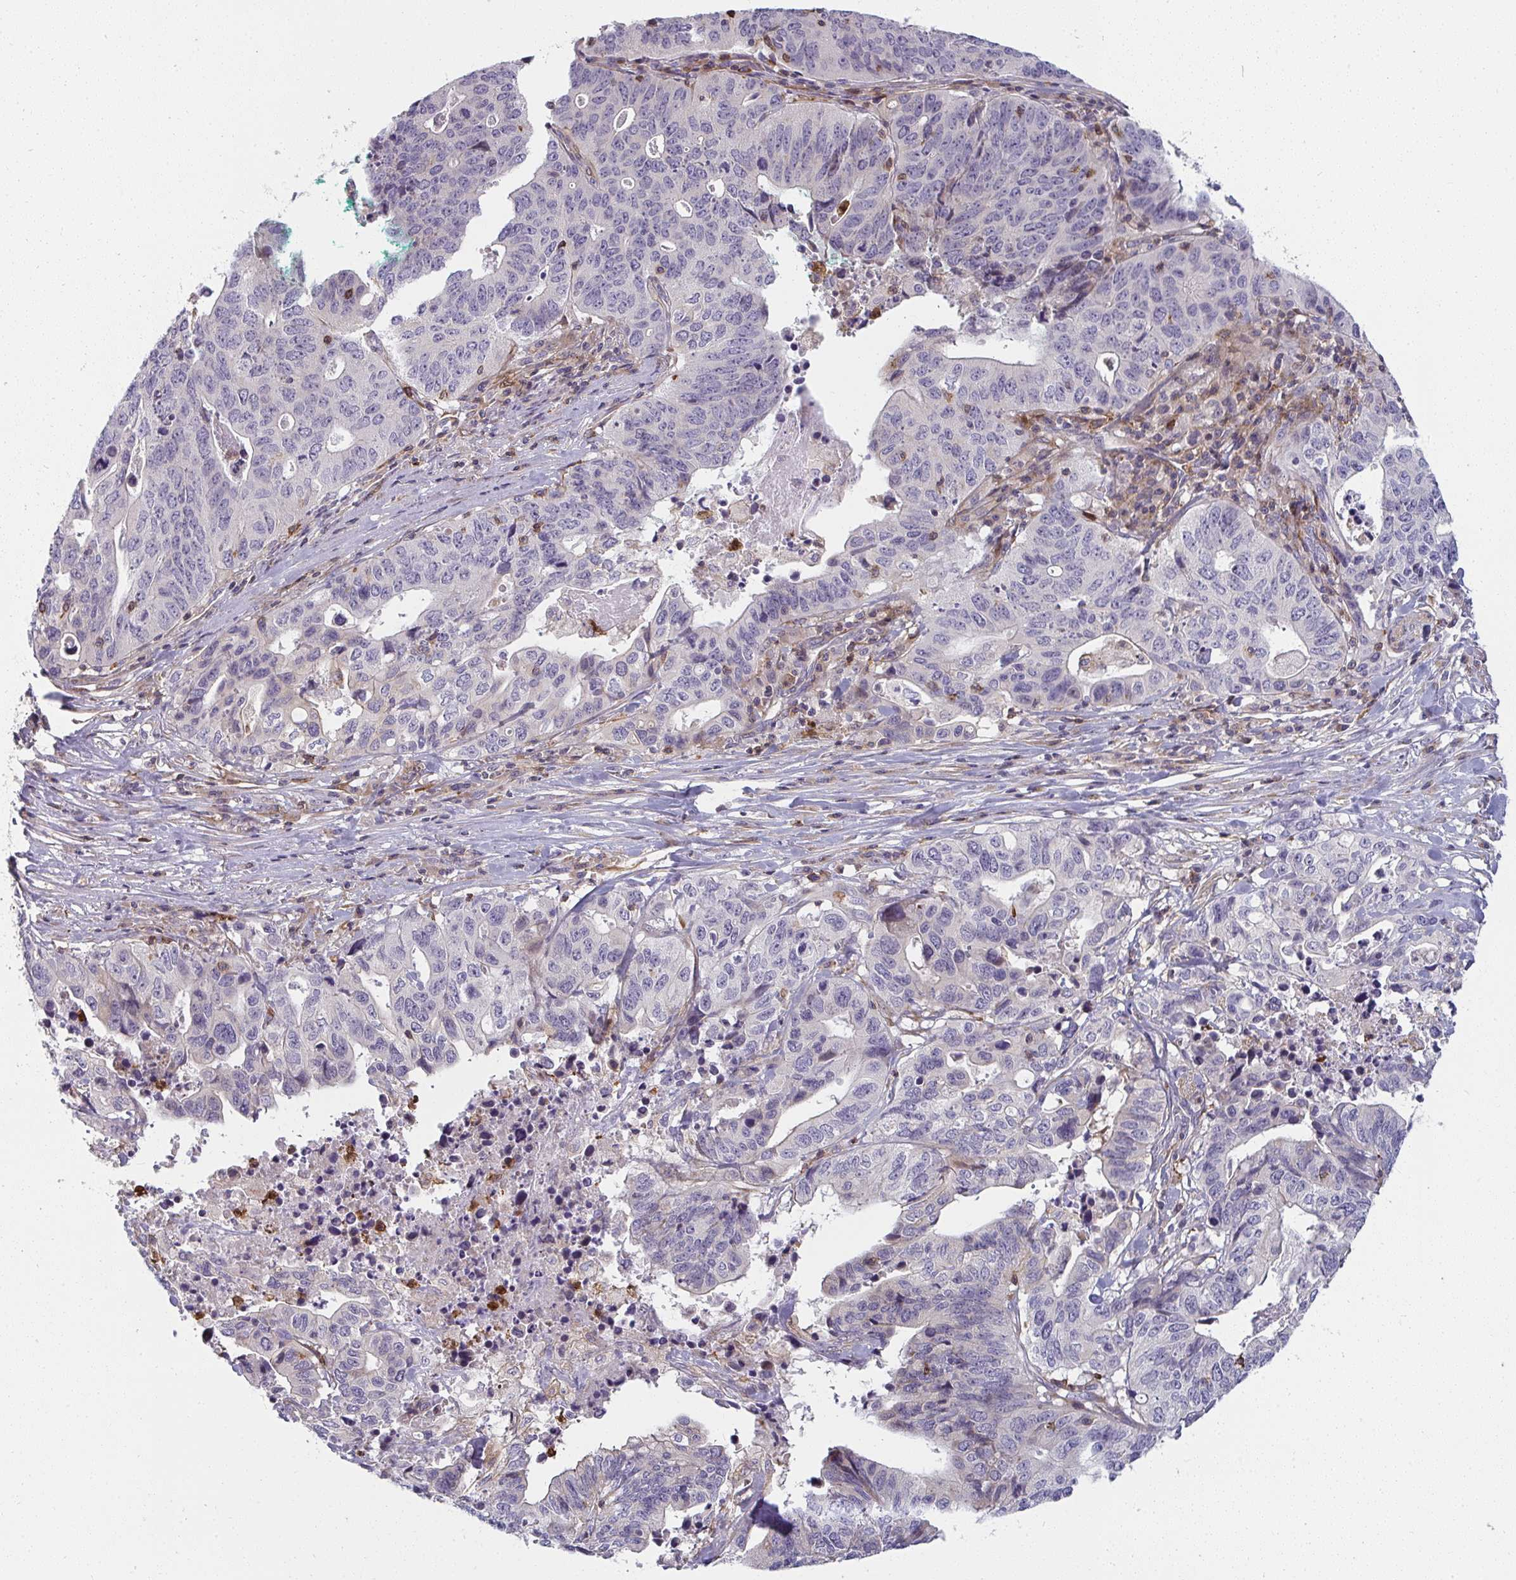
{"staining": {"intensity": "negative", "quantity": "none", "location": "none"}, "tissue": "stomach cancer", "cell_type": "Tumor cells", "image_type": "cancer", "snomed": [{"axis": "morphology", "description": "Adenocarcinoma, NOS"}, {"axis": "topography", "description": "Stomach, upper"}], "caption": "The immunohistochemistry image has no significant positivity in tumor cells of stomach adenocarcinoma tissue. The staining was performed using DAB (3,3'-diaminobenzidine) to visualize the protein expression in brown, while the nuclei were stained in blue with hematoxylin (Magnification: 20x).", "gene": "CSF3R", "patient": {"sex": "female", "age": 67}}